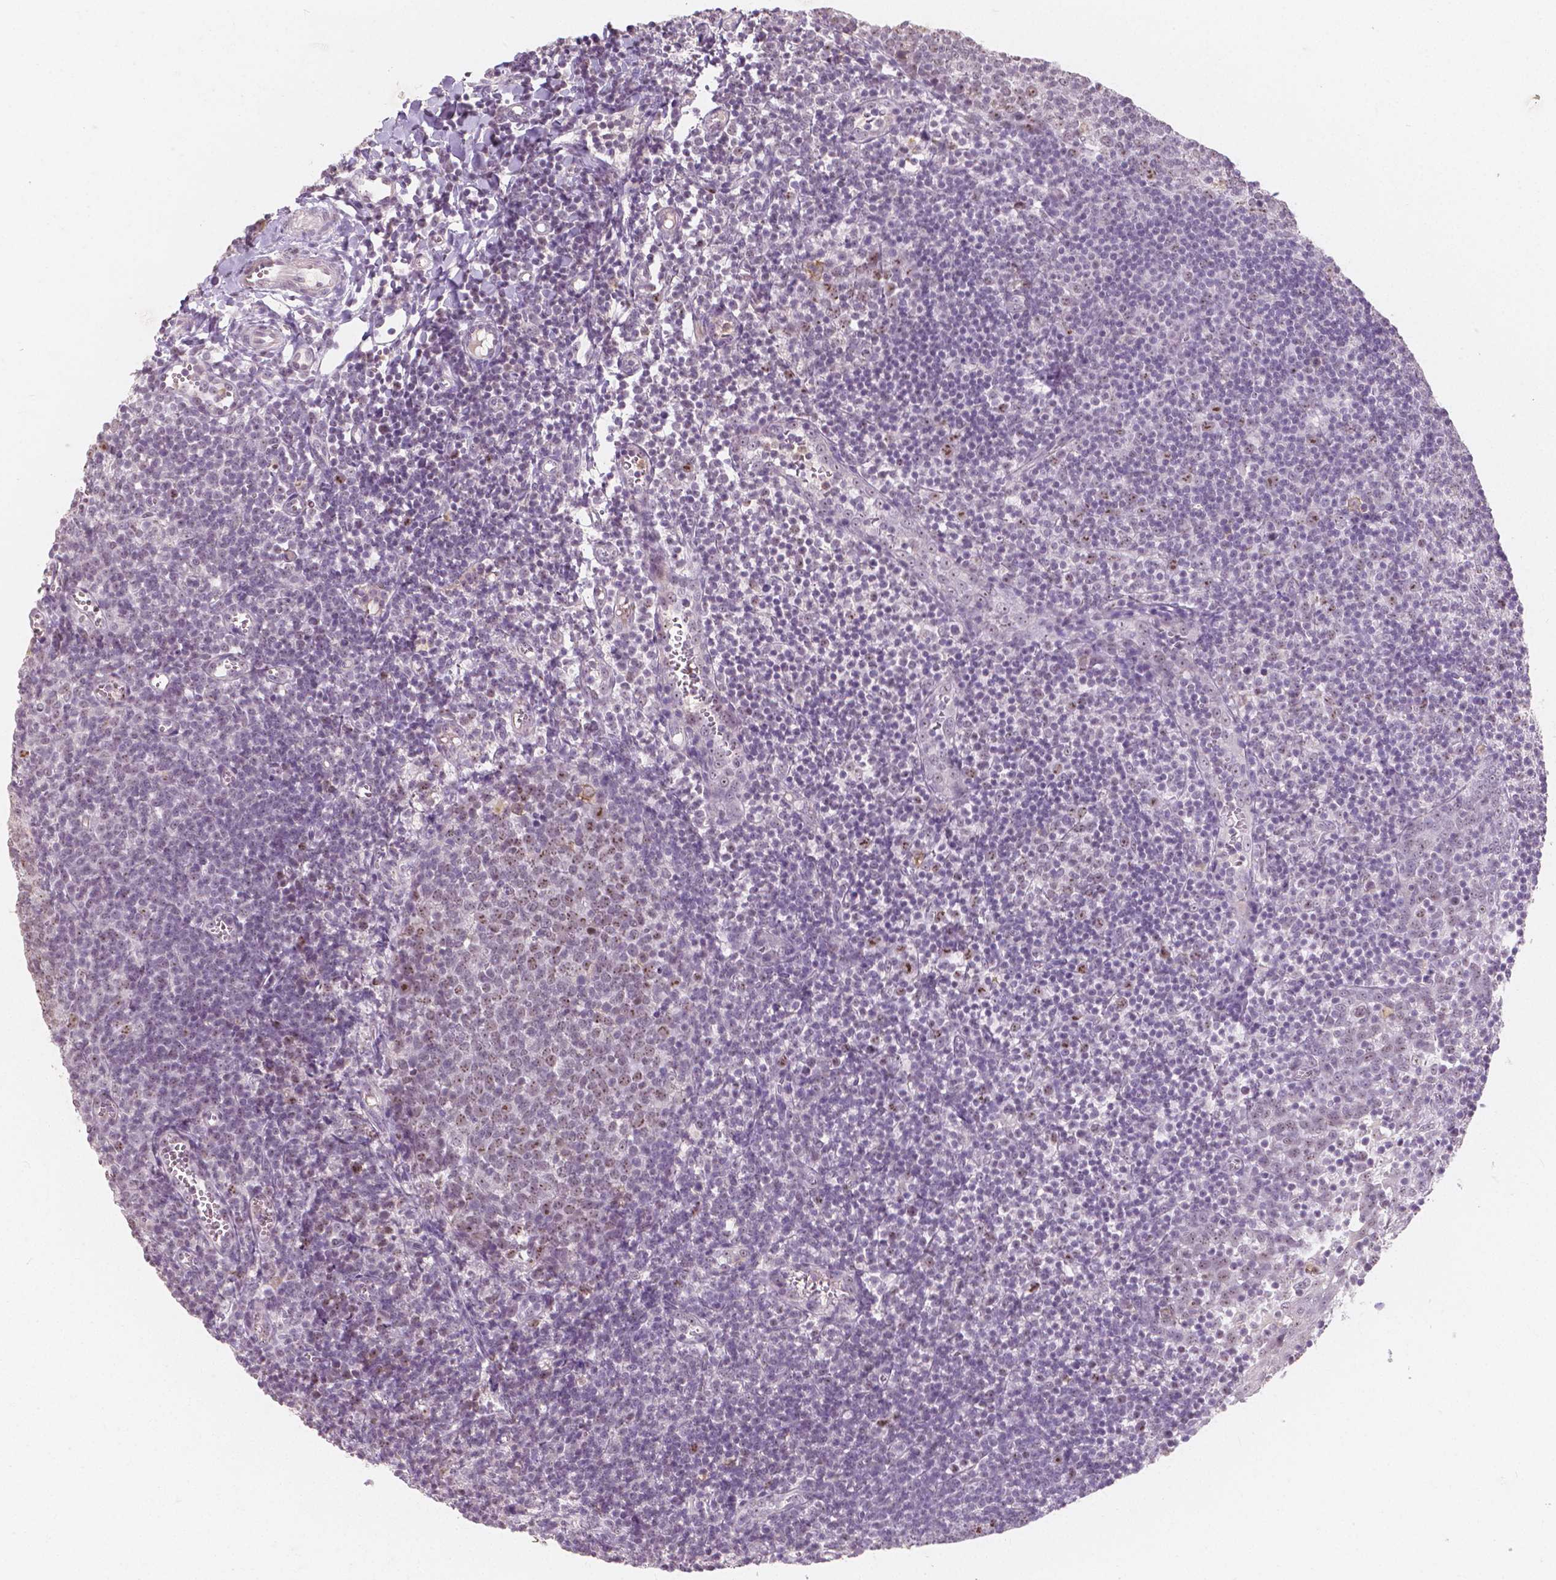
{"staining": {"intensity": "negative", "quantity": "none", "location": "none"}, "tissue": "lymph node", "cell_type": "Germinal center cells", "image_type": "normal", "snomed": [{"axis": "morphology", "description": "Normal tissue, NOS"}, {"axis": "topography", "description": "Lymph node"}], "caption": "Germinal center cells show no significant positivity in normal lymph node.", "gene": "NOLC1", "patient": {"sex": "female", "age": 21}}